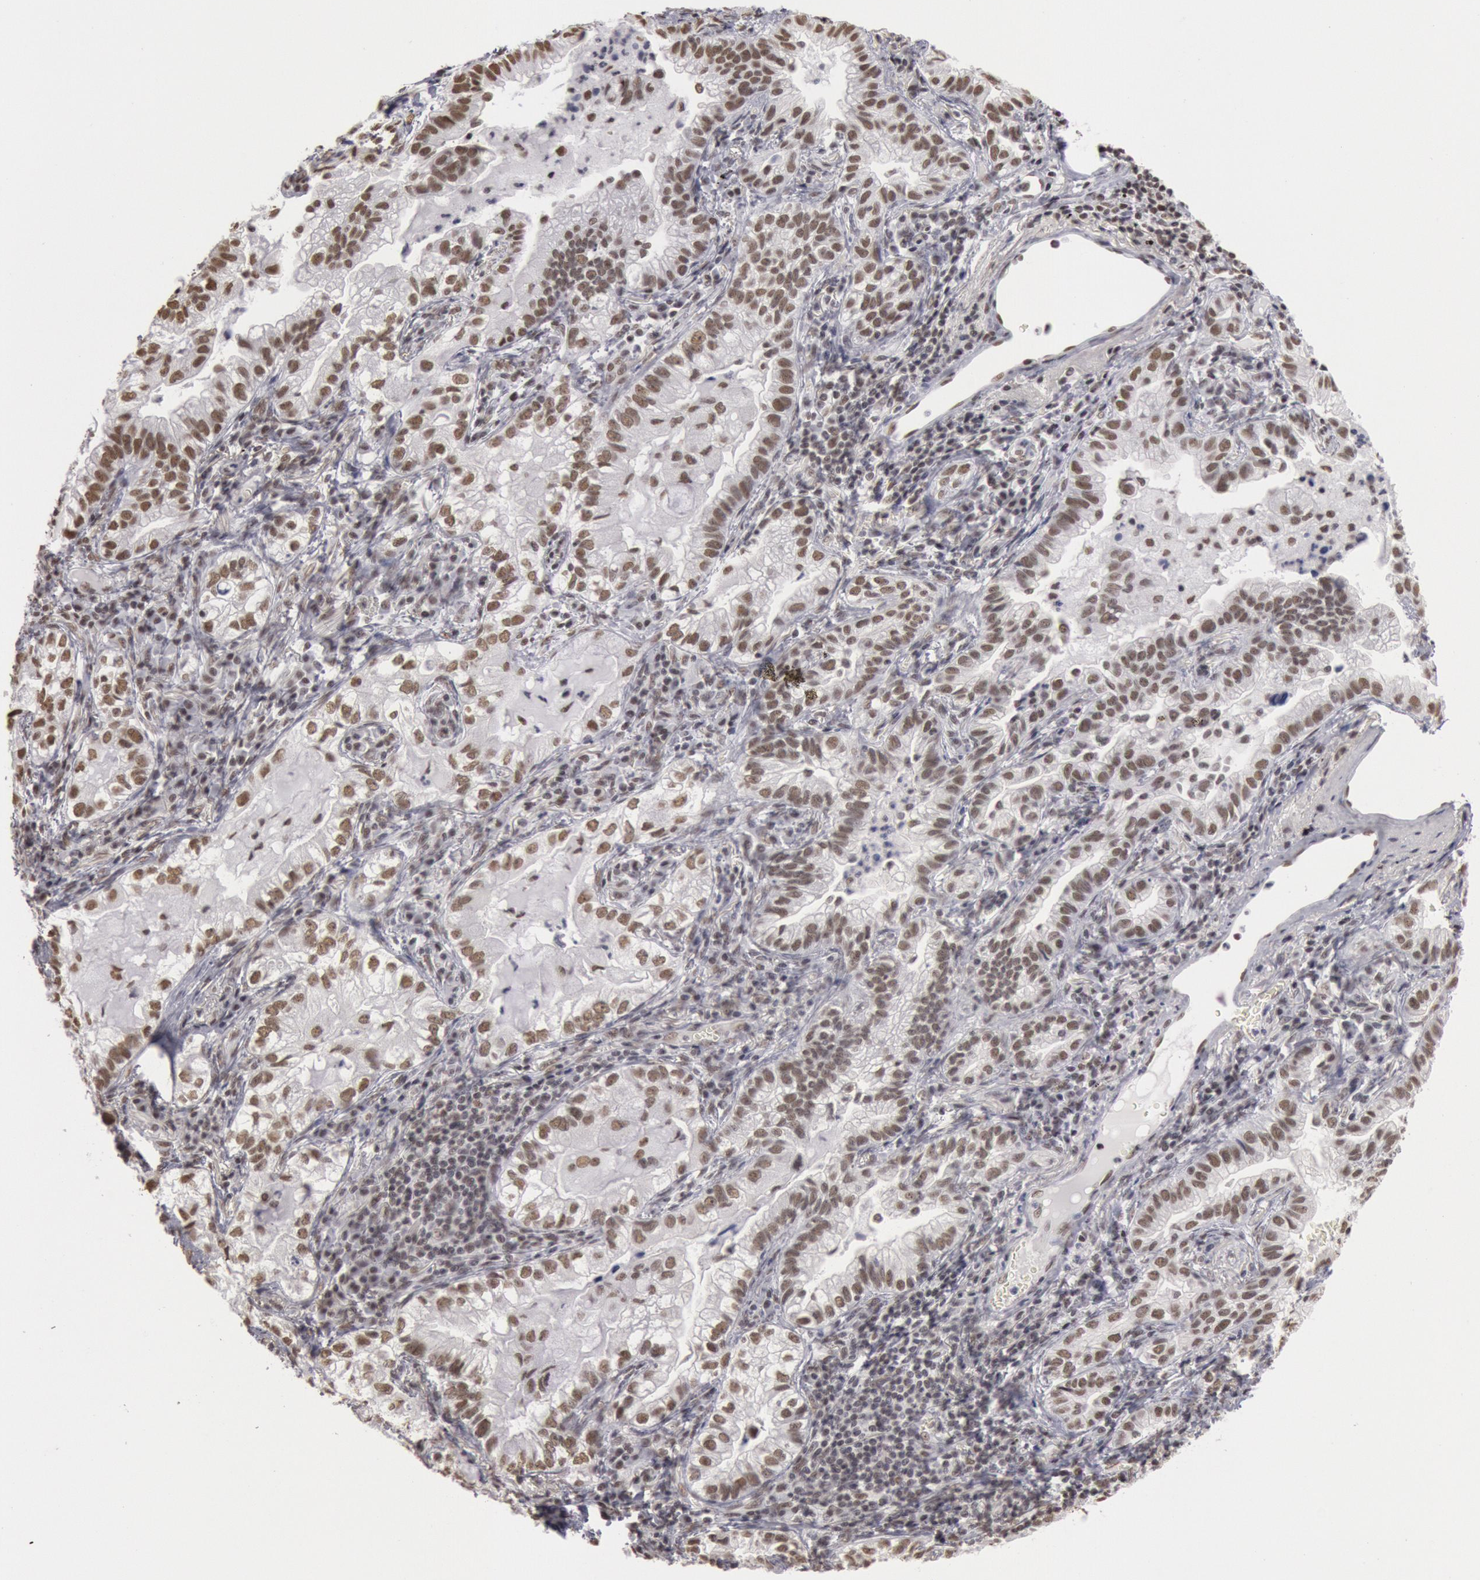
{"staining": {"intensity": "moderate", "quantity": "25%-75%", "location": "nuclear"}, "tissue": "lung cancer", "cell_type": "Tumor cells", "image_type": "cancer", "snomed": [{"axis": "morphology", "description": "Adenocarcinoma, NOS"}, {"axis": "topography", "description": "Lung"}], "caption": "Lung cancer stained with a protein marker shows moderate staining in tumor cells.", "gene": "ESS2", "patient": {"sex": "female", "age": 50}}